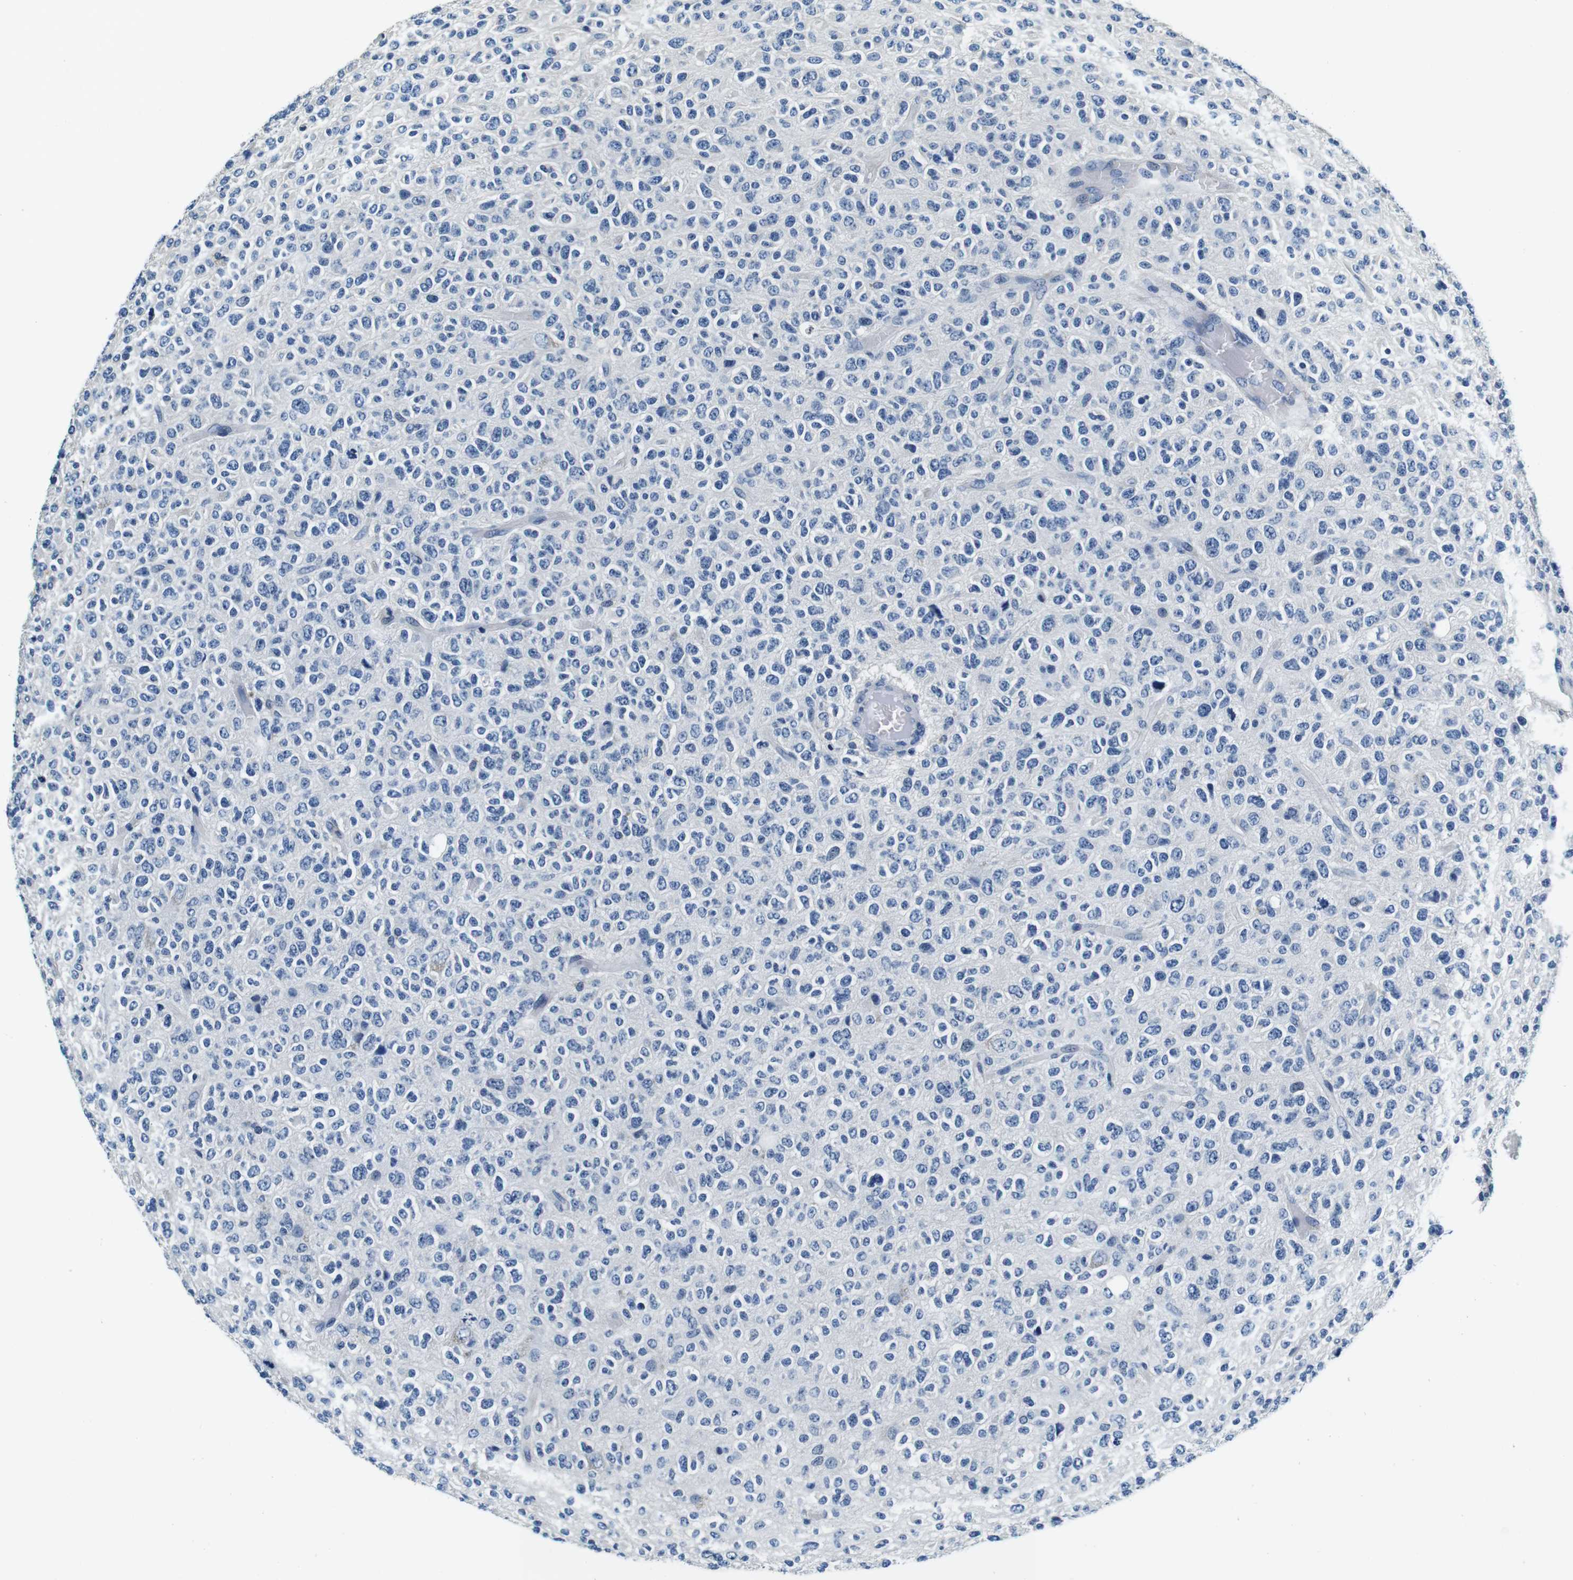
{"staining": {"intensity": "negative", "quantity": "none", "location": "none"}, "tissue": "glioma", "cell_type": "Tumor cells", "image_type": "cancer", "snomed": [{"axis": "morphology", "description": "Glioma, malignant, High grade"}, {"axis": "topography", "description": "pancreas cauda"}], "caption": "Immunohistochemistry photomicrograph of neoplastic tissue: human glioma stained with DAB (3,3'-diaminobenzidine) displays no significant protein positivity in tumor cells.", "gene": "KCNJ5", "patient": {"sex": "male", "age": 60}}